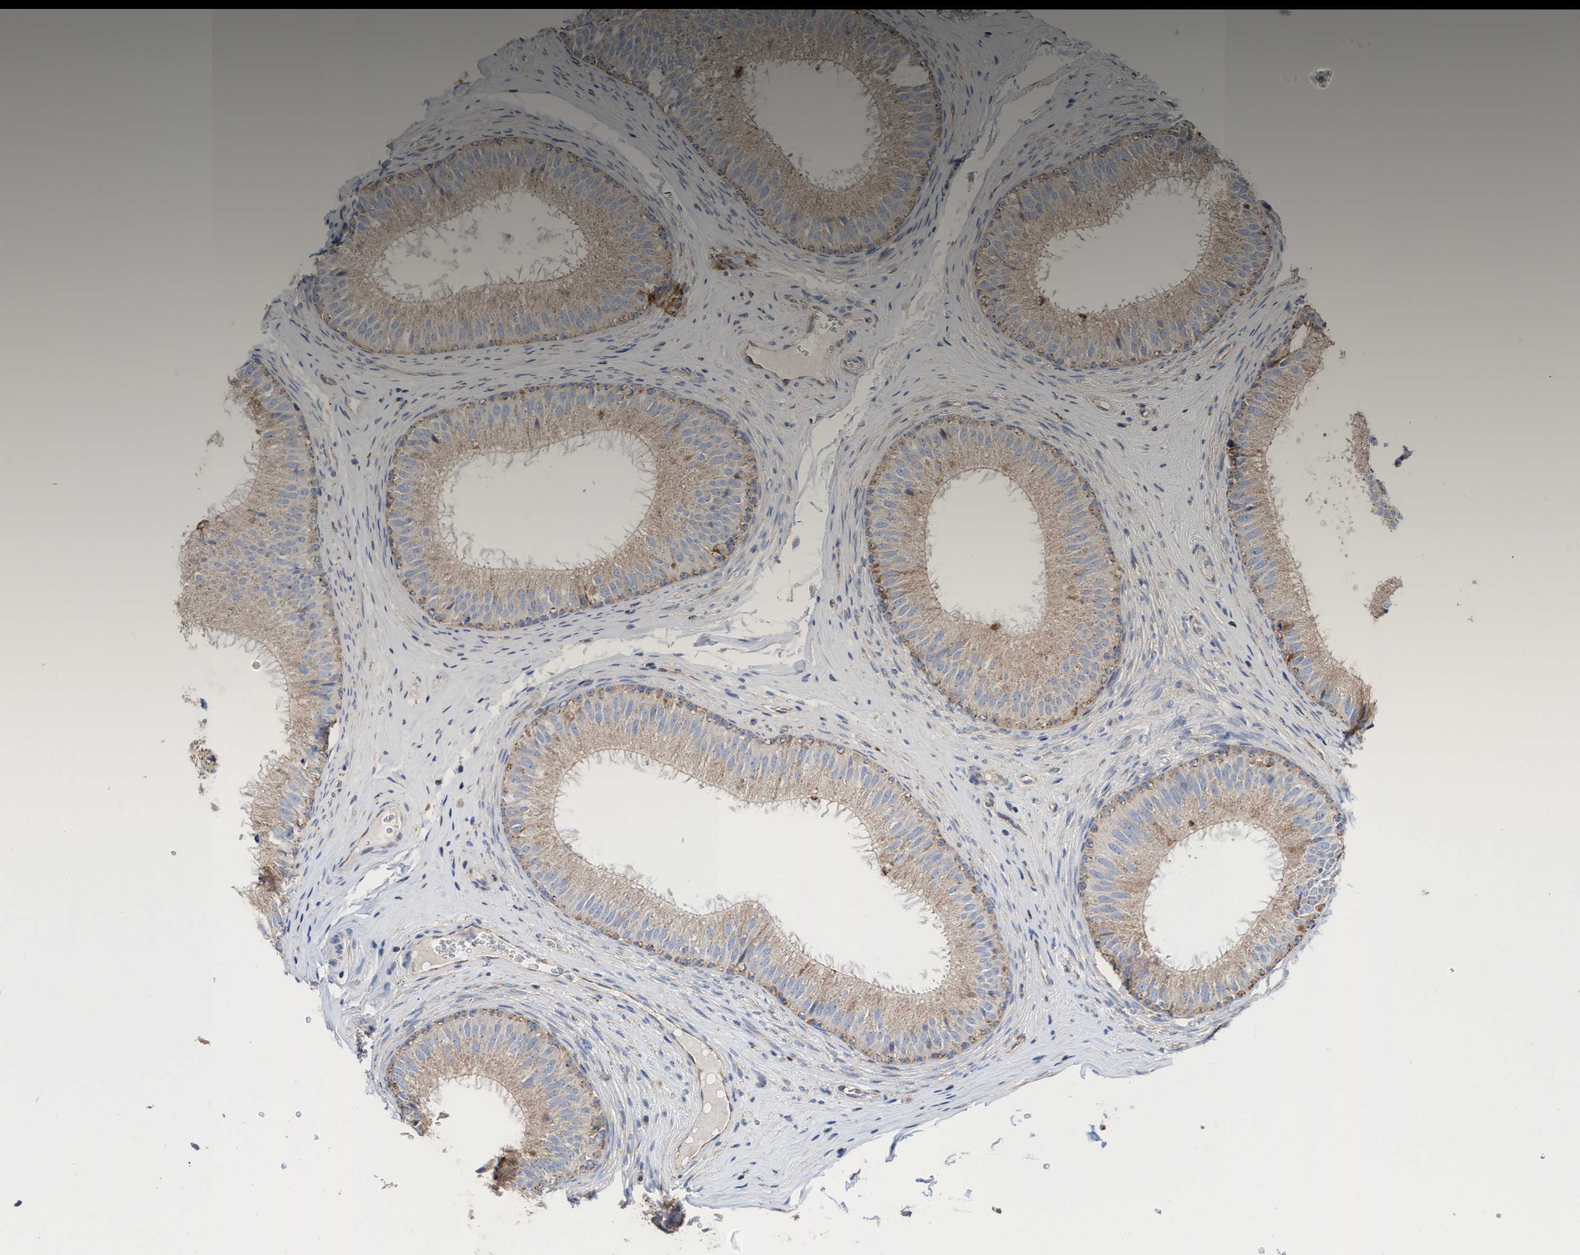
{"staining": {"intensity": "moderate", "quantity": ">75%", "location": "cytoplasmic/membranous"}, "tissue": "epididymis", "cell_type": "Glandular cells", "image_type": "normal", "snomed": [{"axis": "morphology", "description": "Normal tissue, NOS"}, {"axis": "topography", "description": "Epididymis"}], "caption": "A brown stain highlights moderate cytoplasmic/membranous staining of a protein in glandular cells of unremarkable human epididymis. (brown staining indicates protein expression, while blue staining denotes nuclei).", "gene": "COBL", "patient": {"sex": "male", "age": 32}}